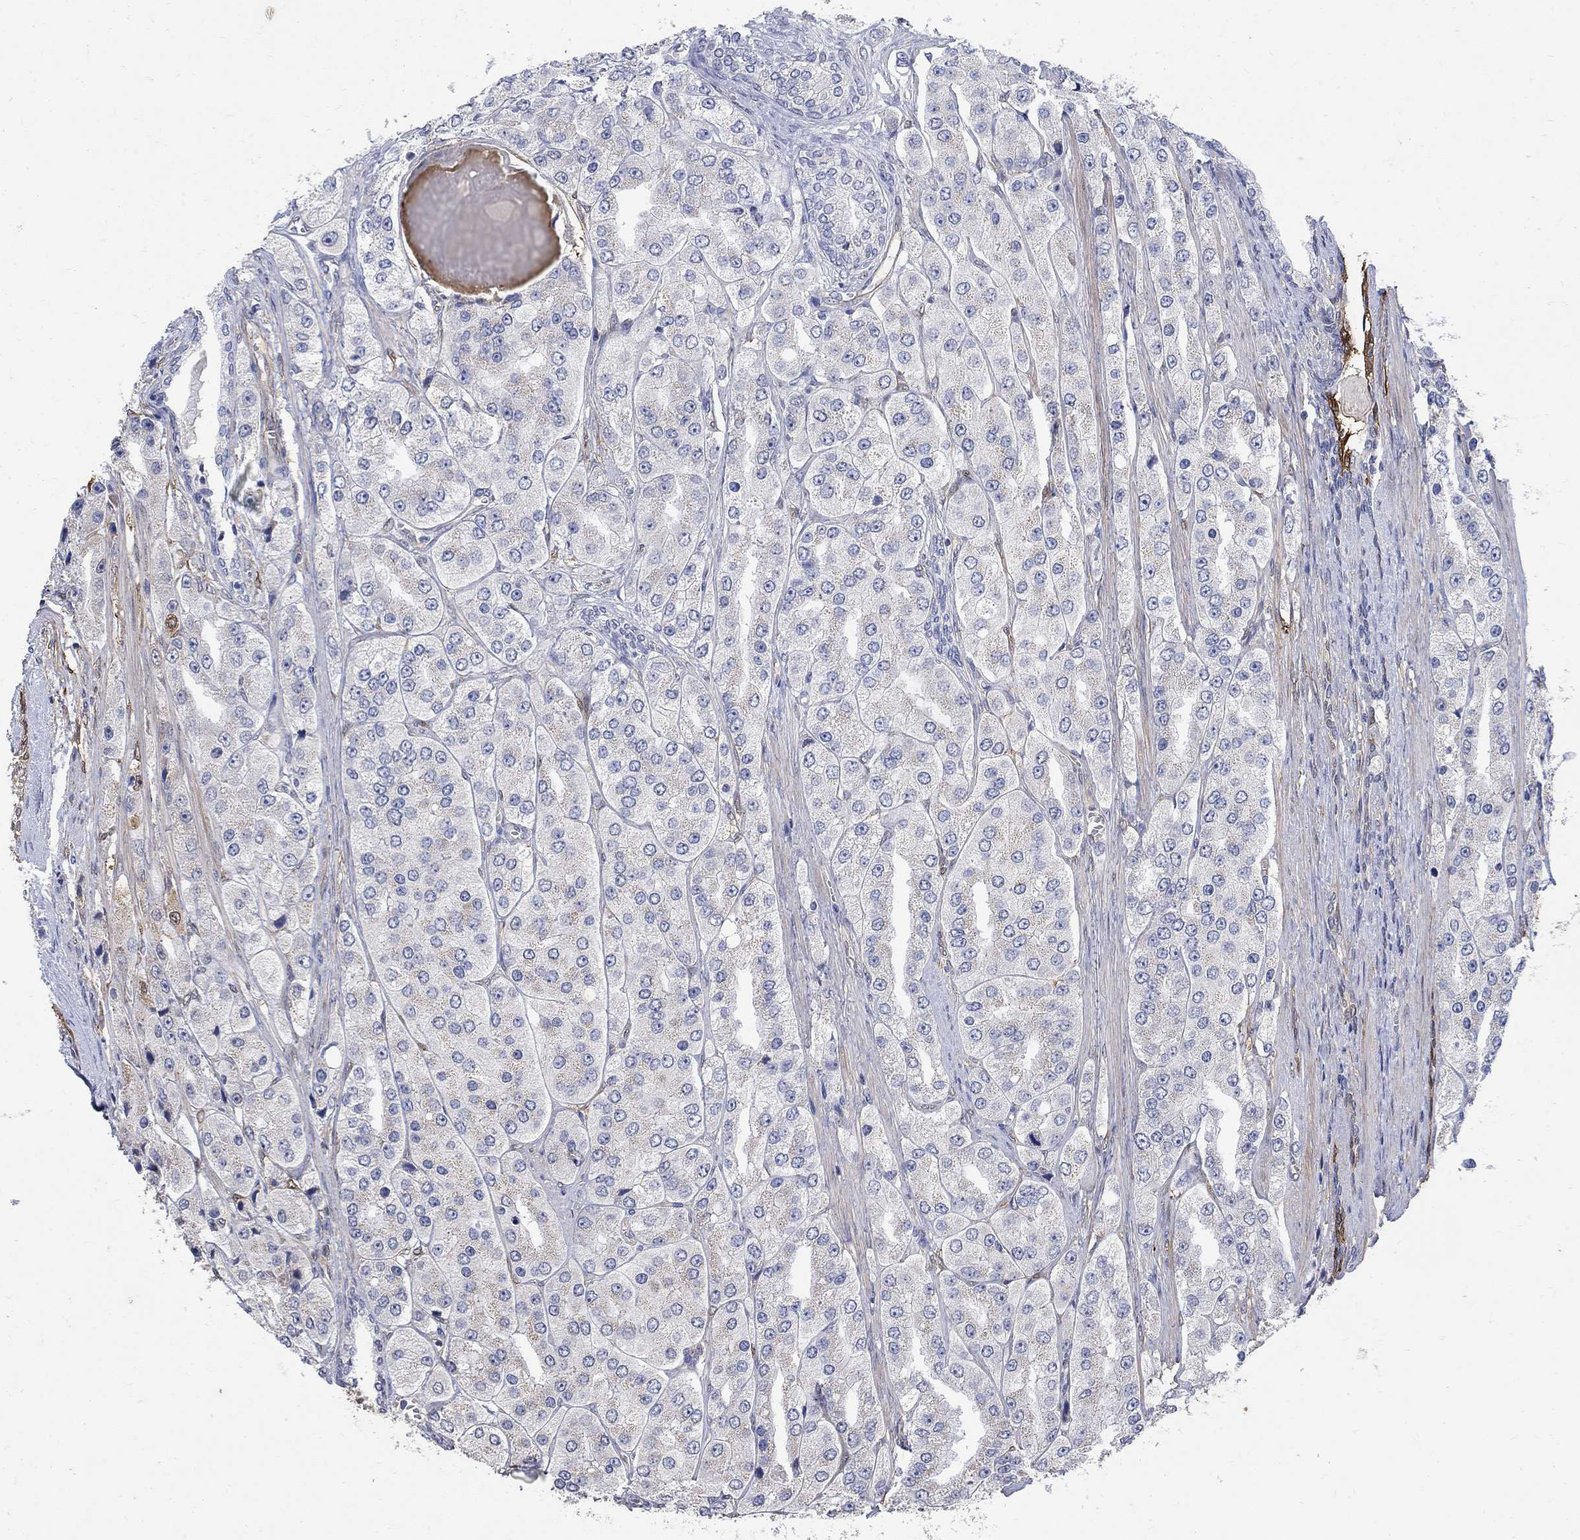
{"staining": {"intensity": "negative", "quantity": "none", "location": "none"}, "tissue": "prostate cancer", "cell_type": "Tumor cells", "image_type": "cancer", "snomed": [{"axis": "morphology", "description": "Adenocarcinoma, Low grade"}, {"axis": "topography", "description": "Prostate"}], "caption": "IHC micrograph of neoplastic tissue: prostate cancer (low-grade adenocarcinoma) stained with DAB (3,3'-diaminobenzidine) exhibits no significant protein staining in tumor cells.", "gene": "TGM2", "patient": {"sex": "male", "age": 69}}